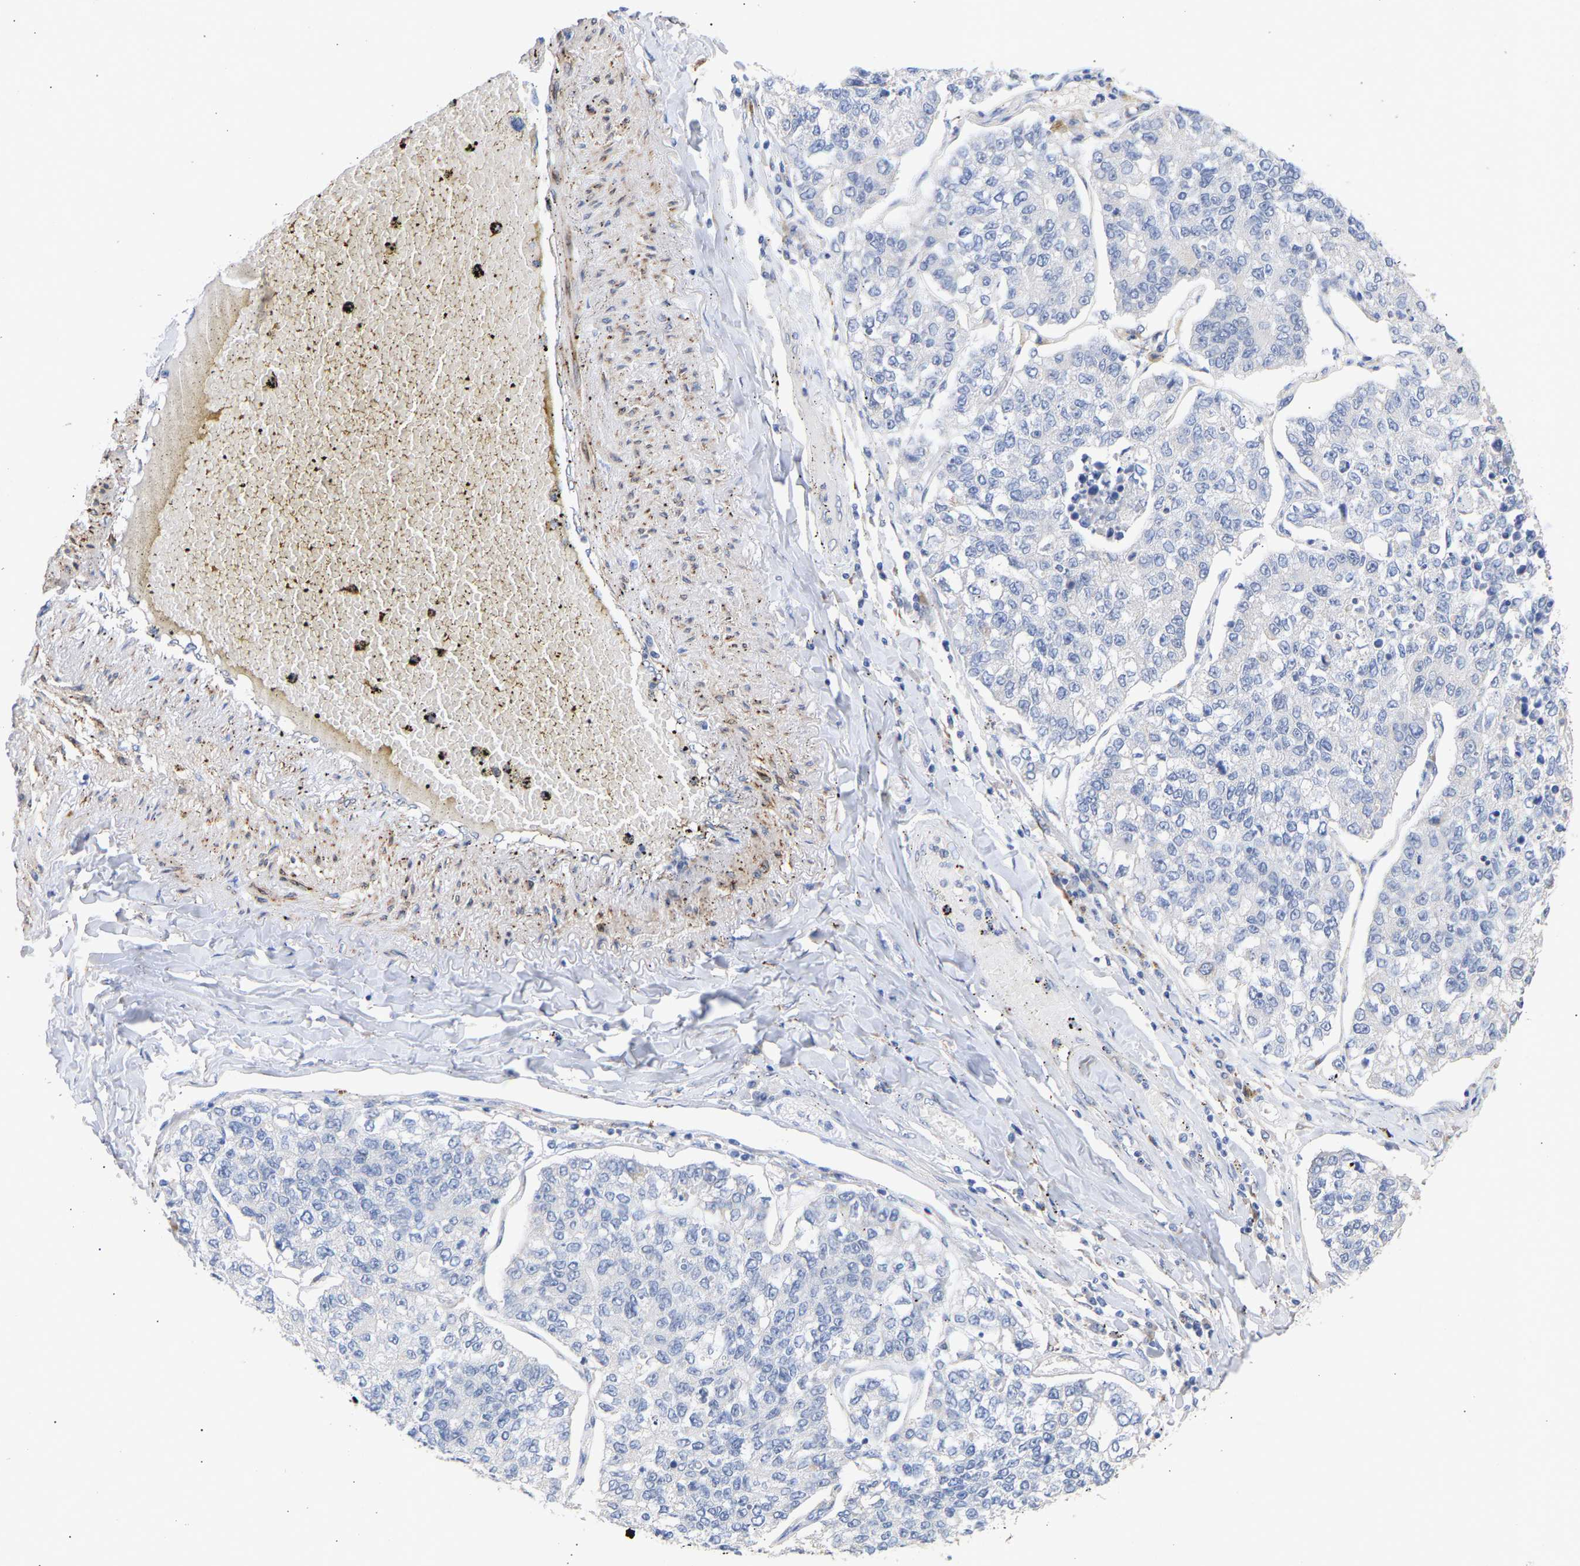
{"staining": {"intensity": "negative", "quantity": "none", "location": "none"}, "tissue": "lung cancer", "cell_type": "Tumor cells", "image_type": "cancer", "snomed": [{"axis": "morphology", "description": "Adenocarcinoma, NOS"}, {"axis": "topography", "description": "Lung"}], "caption": "IHC of lung cancer exhibits no expression in tumor cells.", "gene": "SELENOM", "patient": {"sex": "male", "age": 49}}